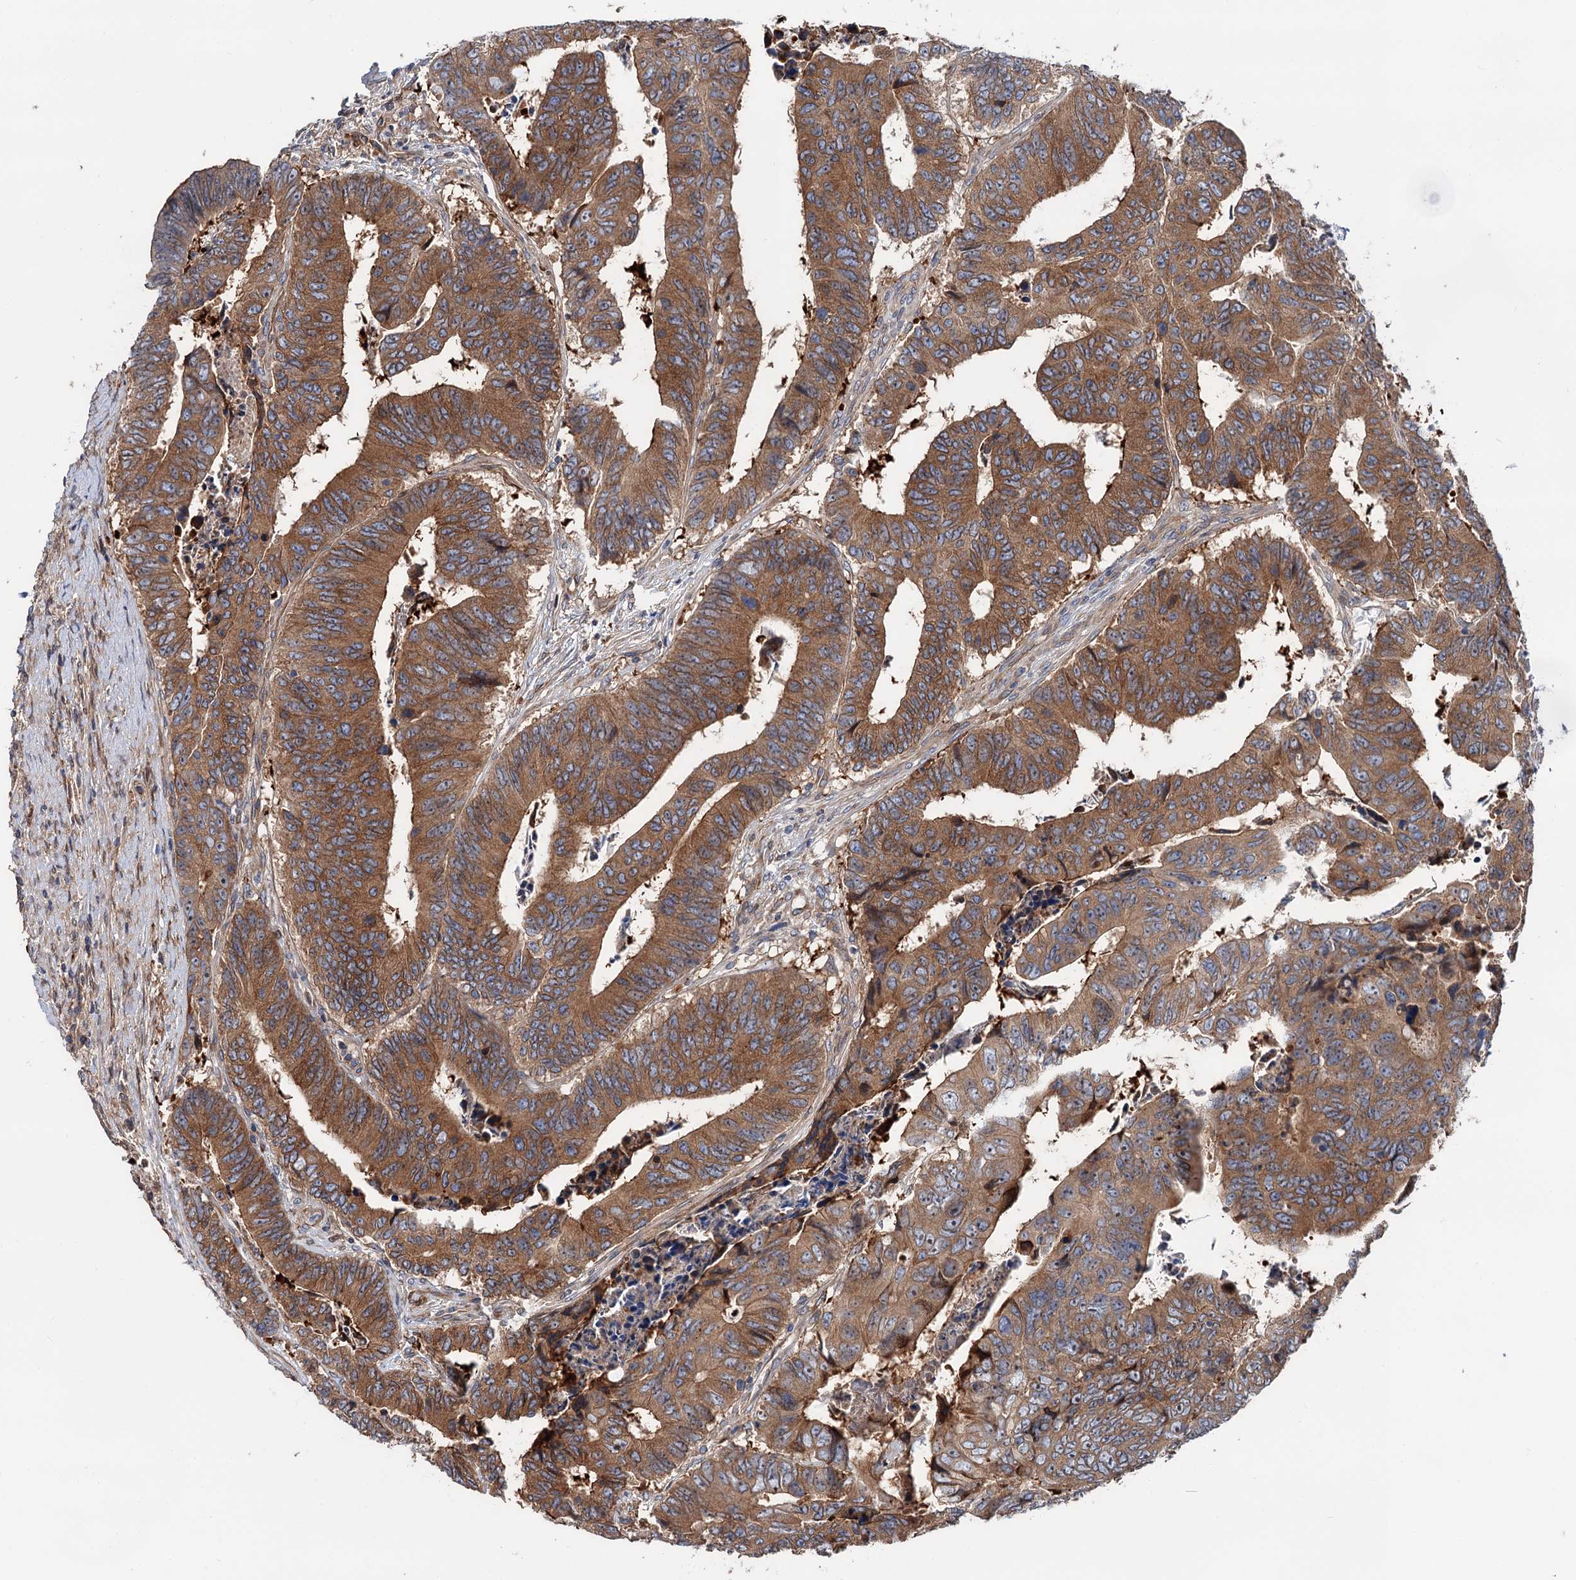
{"staining": {"intensity": "strong", "quantity": ">75%", "location": "cytoplasmic/membranous"}, "tissue": "colorectal cancer", "cell_type": "Tumor cells", "image_type": "cancer", "snomed": [{"axis": "morphology", "description": "Adenocarcinoma, NOS"}, {"axis": "topography", "description": "Rectum"}], "caption": "Strong cytoplasmic/membranous expression is seen in about >75% of tumor cells in adenocarcinoma (colorectal).", "gene": "PTDSS2", "patient": {"sex": "male", "age": 84}}